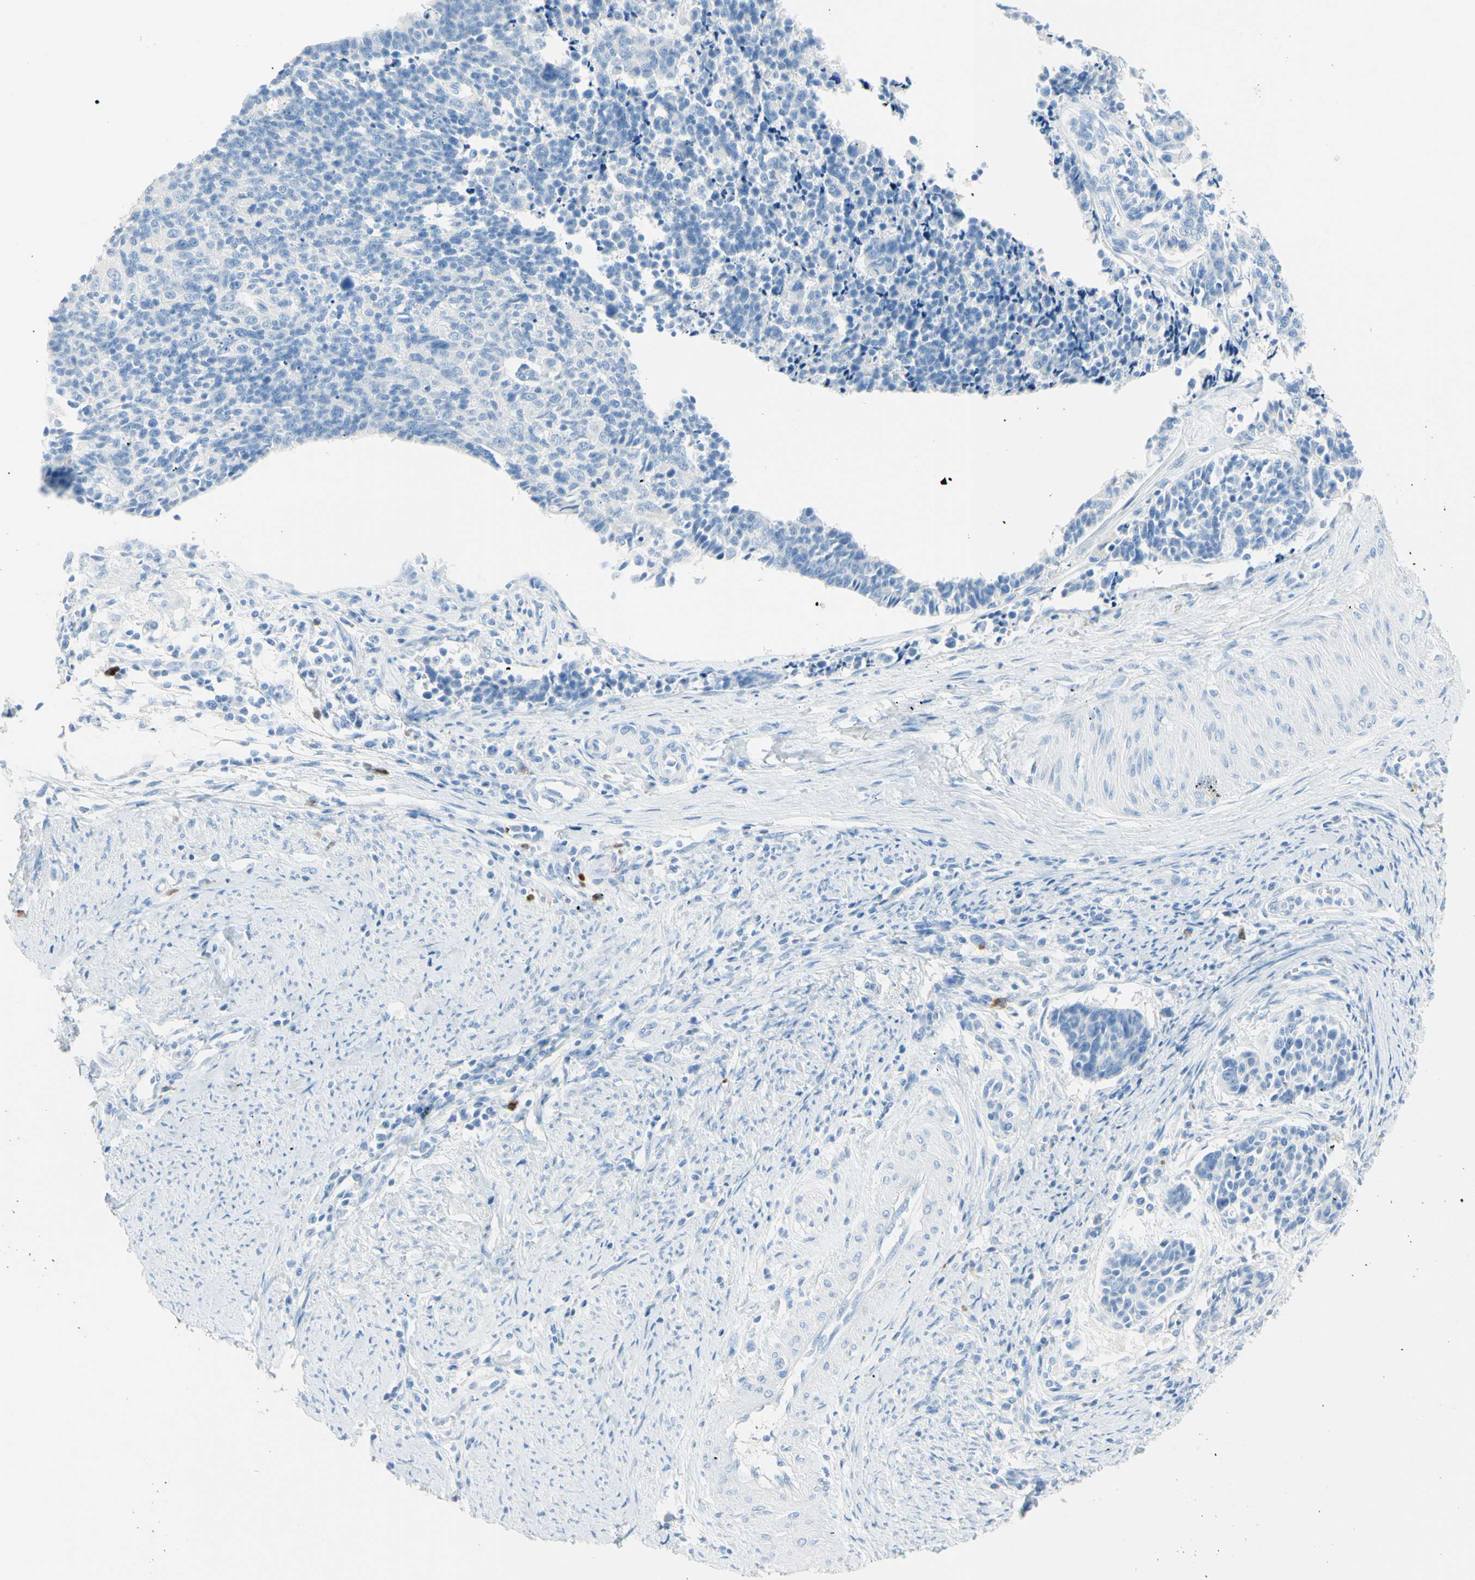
{"staining": {"intensity": "negative", "quantity": "none", "location": "none"}, "tissue": "cervical cancer", "cell_type": "Tumor cells", "image_type": "cancer", "snomed": [{"axis": "morphology", "description": "Normal tissue, NOS"}, {"axis": "morphology", "description": "Squamous cell carcinoma, NOS"}, {"axis": "topography", "description": "Cervix"}], "caption": "Tumor cells show no significant staining in cervical squamous cell carcinoma.", "gene": "IL6ST", "patient": {"sex": "female", "age": 35}}